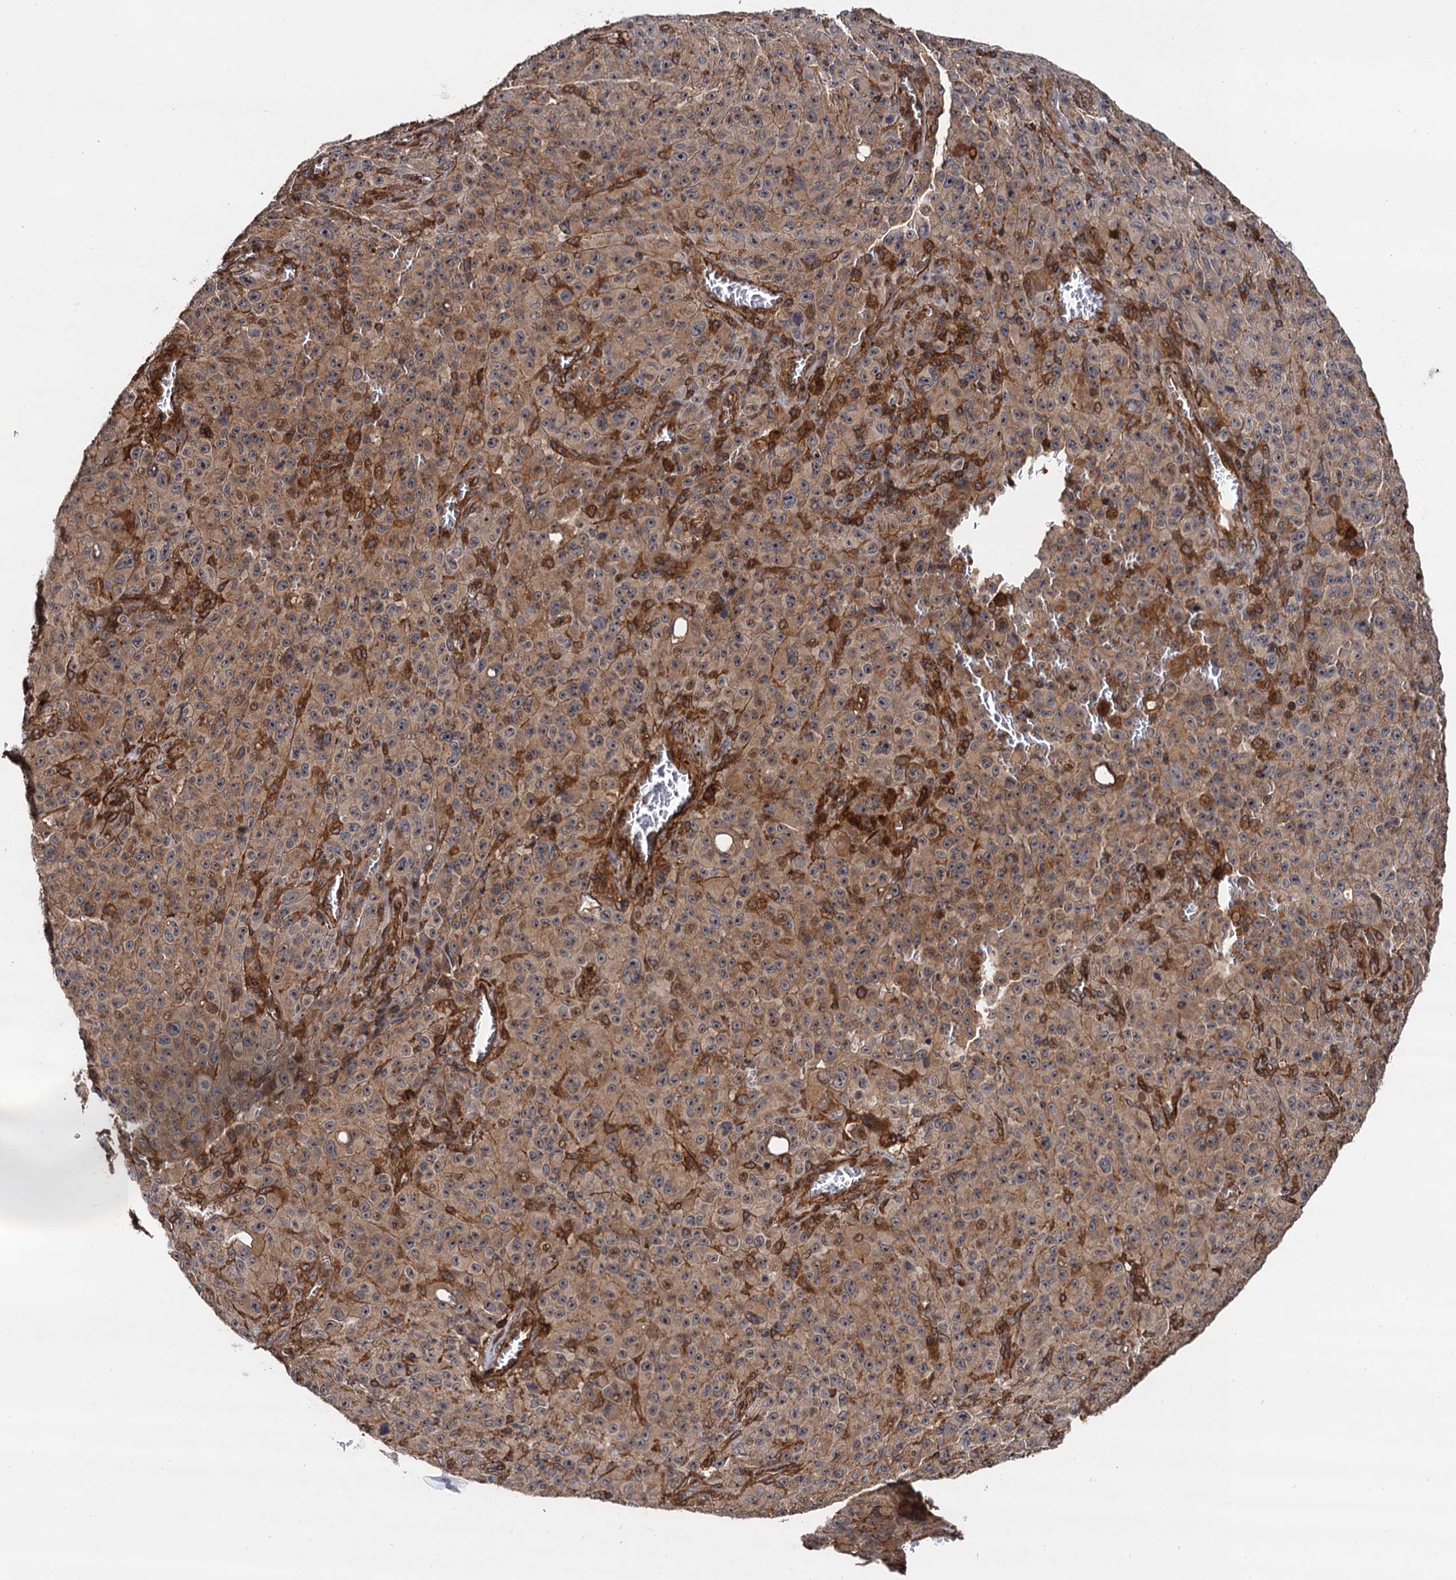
{"staining": {"intensity": "moderate", "quantity": ">75%", "location": "cytoplasmic/membranous"}, "tissue": "melanoma", "cell_type": "Tumor cells", "image_type": "cancer", "snomed": [{"axis": "morphology", "description": "Malignant melanoma, NOS"}, {"axis": "topography", "description": "Skin"}], "caption": "Human melanoma stained with a protein marker displays moderate staining in tumor cells.", "gene": "BORA", "patient": {"sex": "female", "age": 82}}